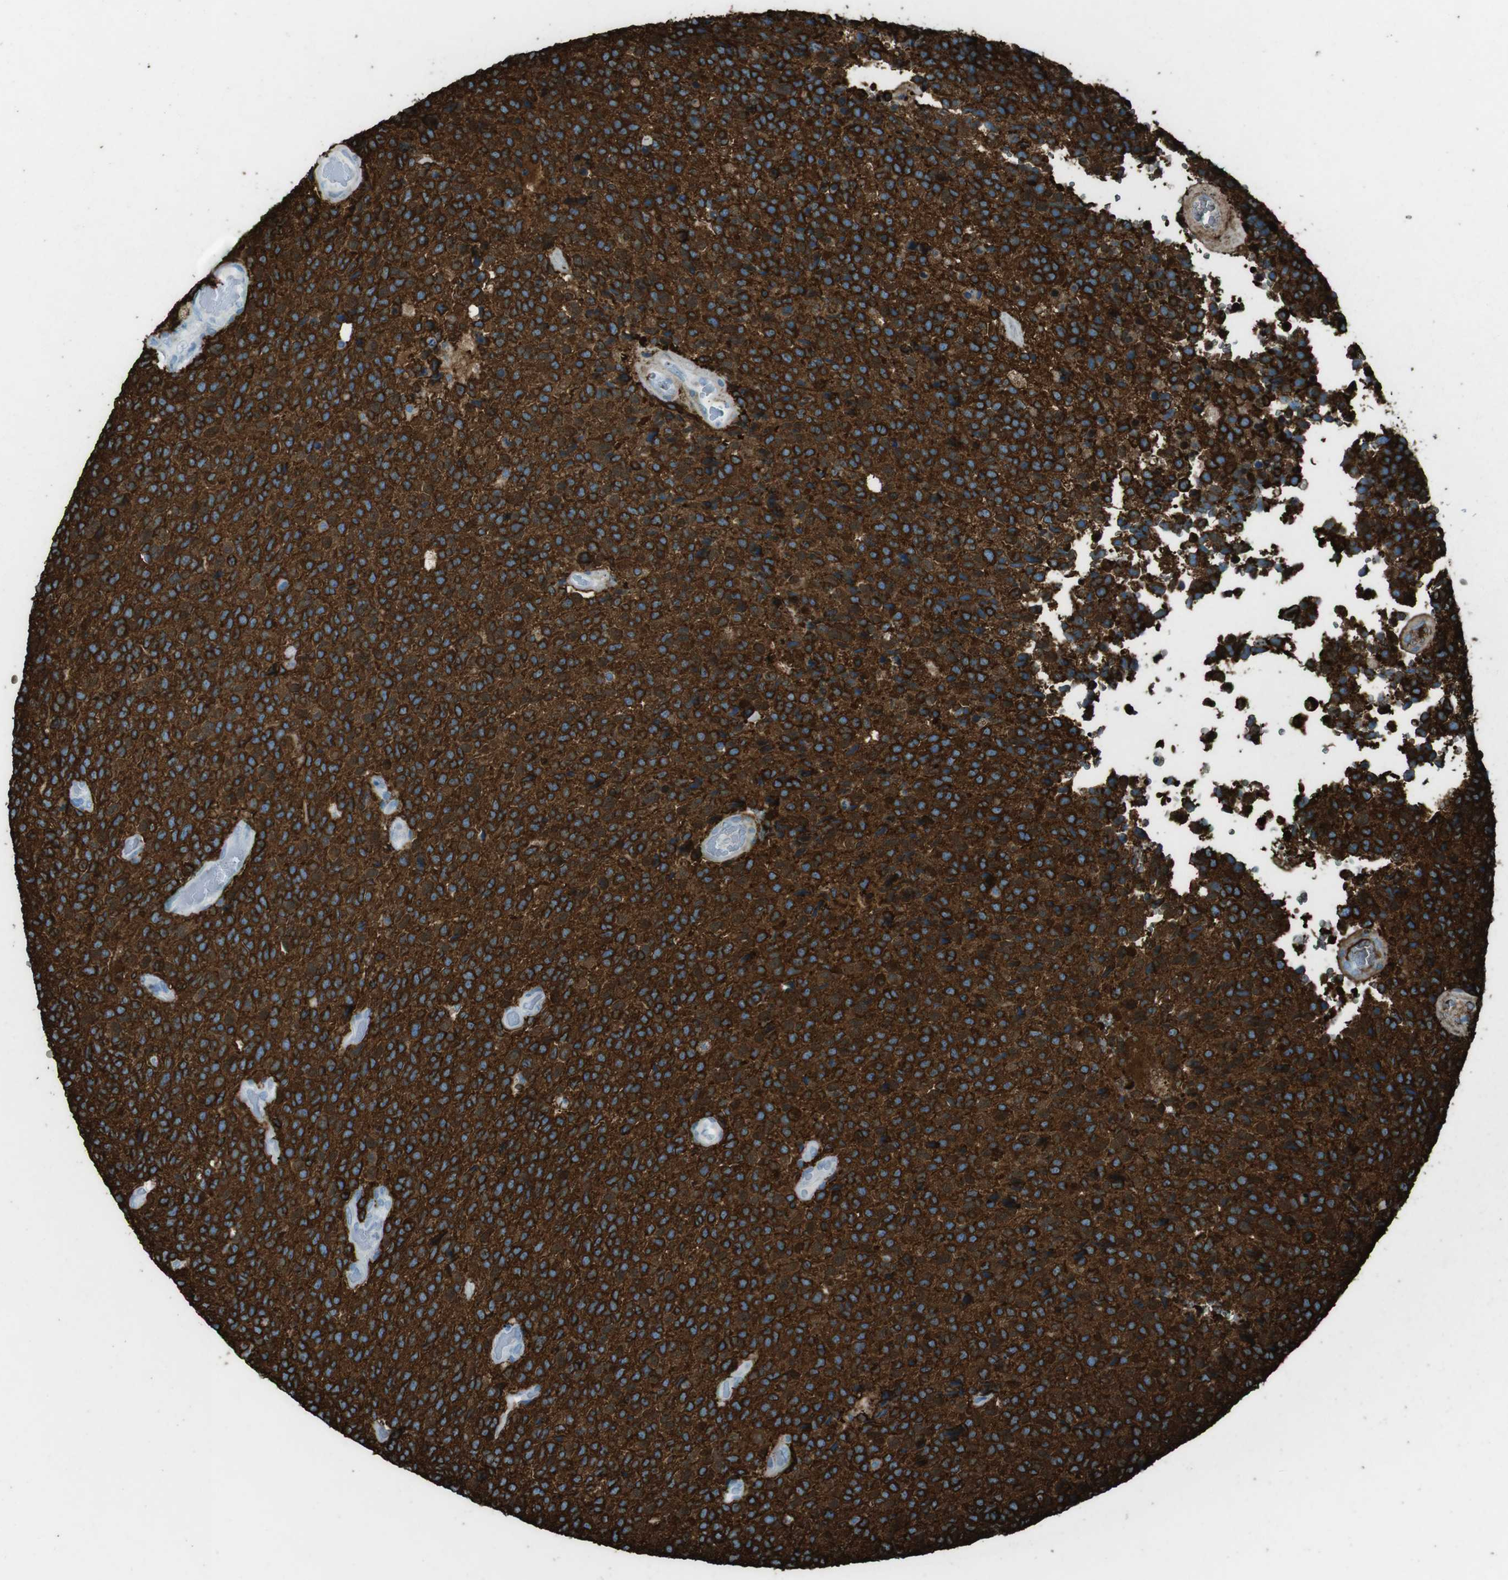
{"staining": {"intensity": "strong", "quantity": ">75%", "location": "cytoplasmic/membranous"}, "tissue": "glioma", "cell_type": "Tumor cells", "image_type": "cancer", "snomed": [{"axis": "morphology", "description": "Glioma, malignant, High grade"}, {"axis": "topography", "description": "pancreas cauda"}], "caption": "Human malignant high-grade glioma stained with a brown dye reveals strong cytoplasmic/membranous positive staining in about >75% of tumor cells.", "gene": "TUBB2A", "patient": {"sex": "male", "age": 60}}